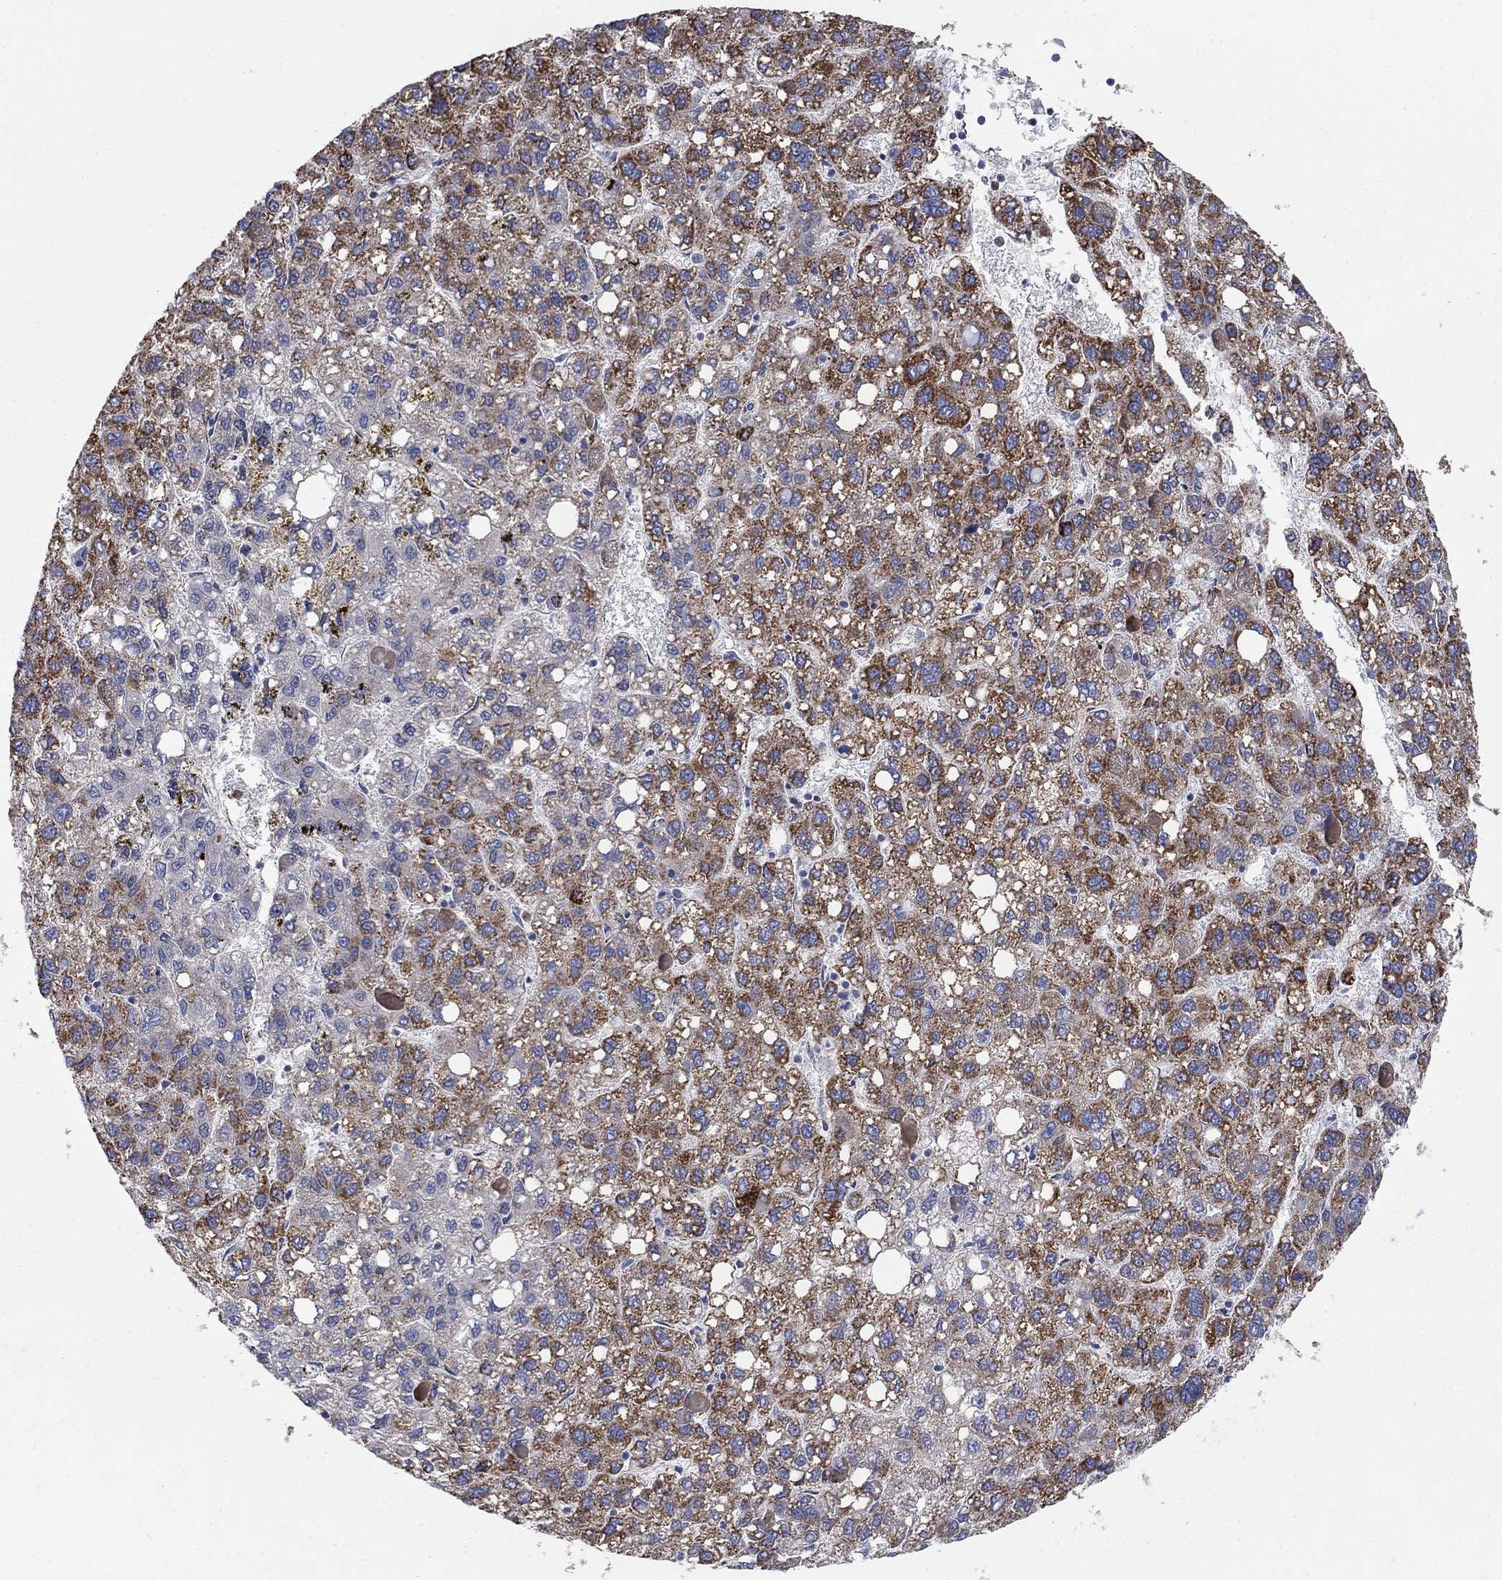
{"staining": {"intensity": "strong", "quantity": "25%-75%", "location": "cytoplasmic/membranous"}, "tissue": "liver cancer", "cell_type": "Tumor cells", "image_type": "cancer", "snomed": [{"axis": "morphology", "description": "Carcinoma, Hepatocellular, NOS"}, {"axis": "topography", "description": "Liver"}], "caption": "Immunohistochemistry (IHC) image of neoplastic tissue: human liver cancer (hepatocellular carcinoma) stained using IHC demonstrates high levels of strong protein expression localized specifically in the cytoplasmic/membranous of tumor cells, appearing as a cytoplasmic/membranous brown color.", "gene": "PNPLA2", "patient": {"sex": "female", "age": 82}}